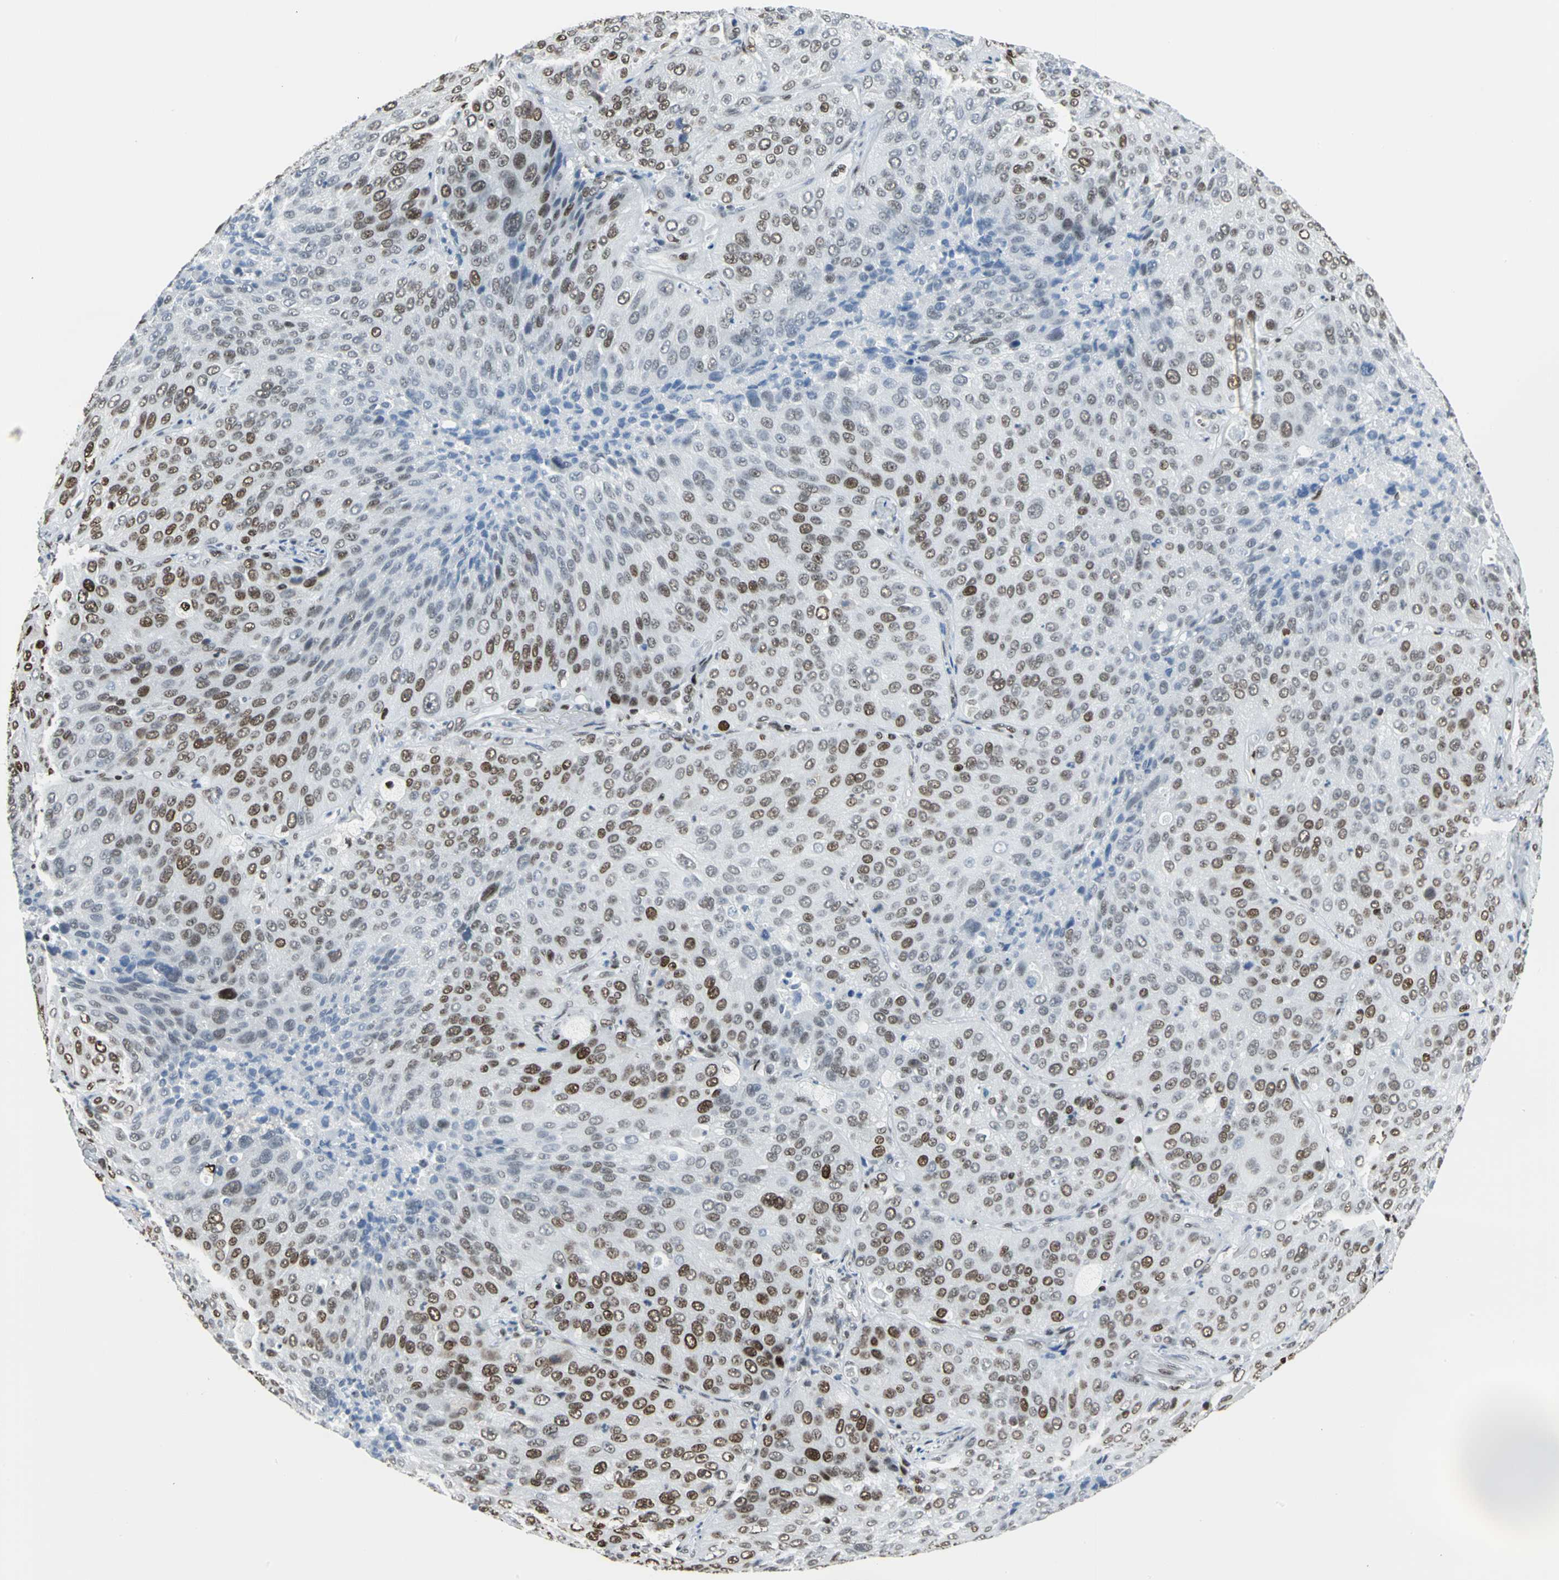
{"staining": {"intensity": "strong", "quantity": ">75%", "location": "nuclear"}, "tissue": "lung cancer", "cell_type": "Tumor cells", "image_type": "cancer", "snomed": [{"axis": "morphology", "description": "Squamous cell carcinoma, NOS"}, {"axis": "topography", "description": "Lung"}], "caption": "IHC micrograph of squamous cell carcinoma (lung) stained for a protein (brown), which shows high levels of strong nuclear staining in about >75% of tumor cells.", "gene": "HNRNPD", "patient": {"sex": "male", "age": 54}}